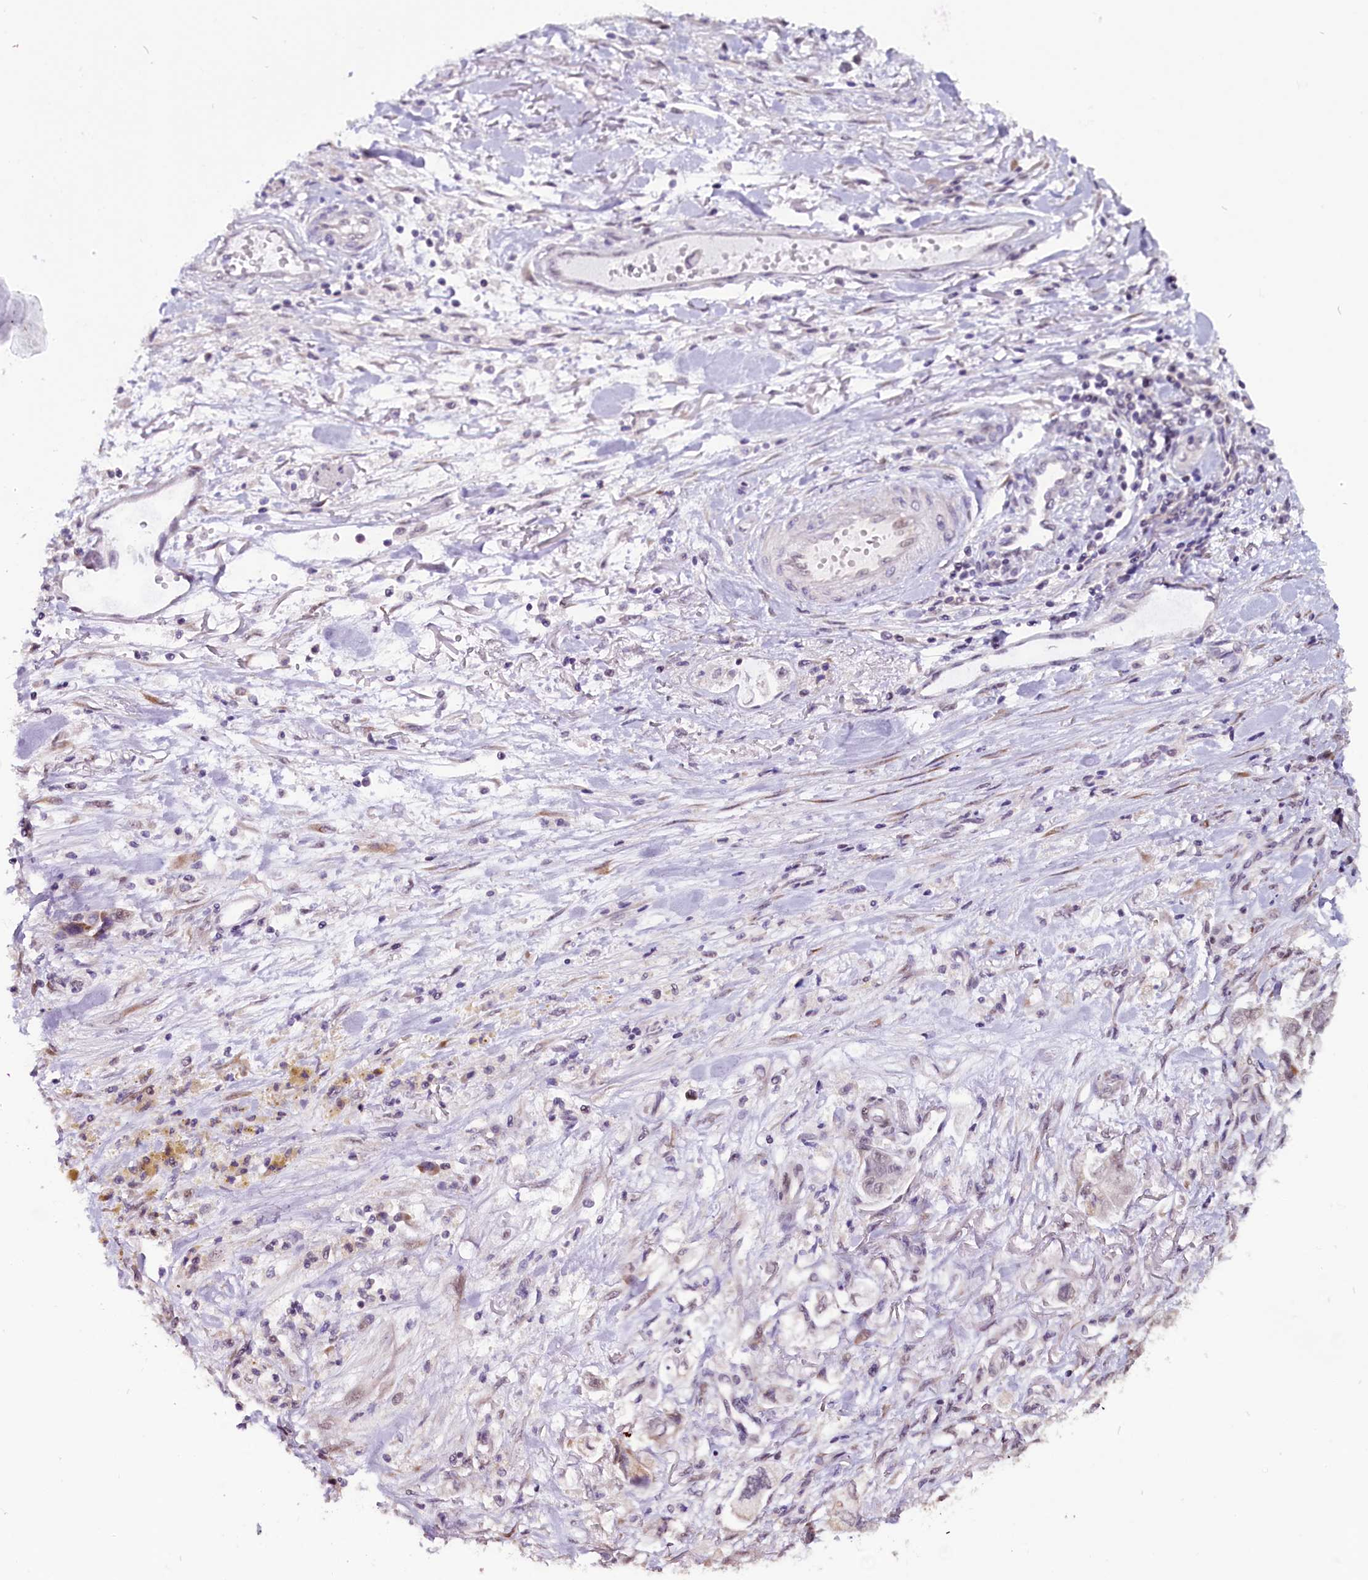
{"staining": {"intensity": "weak", "quantity": "<25%", "location": "nuclear"}, "tissue": "stomach cancer", "cell_type": "Tumor cells", "image_type": "cancer", "snomed": [{"axis": "morphology", "description": "Adenocarcinoma, NOS"}, {"axis": "topography", "description": "Stomach"}], "caption": "Immunohistochemical staining of human stomach adenocarcinoma exhibits no significant expression in tumor cells.", "gene": "RPUSD2", "patient": {"sex": "male", "age": 62}}